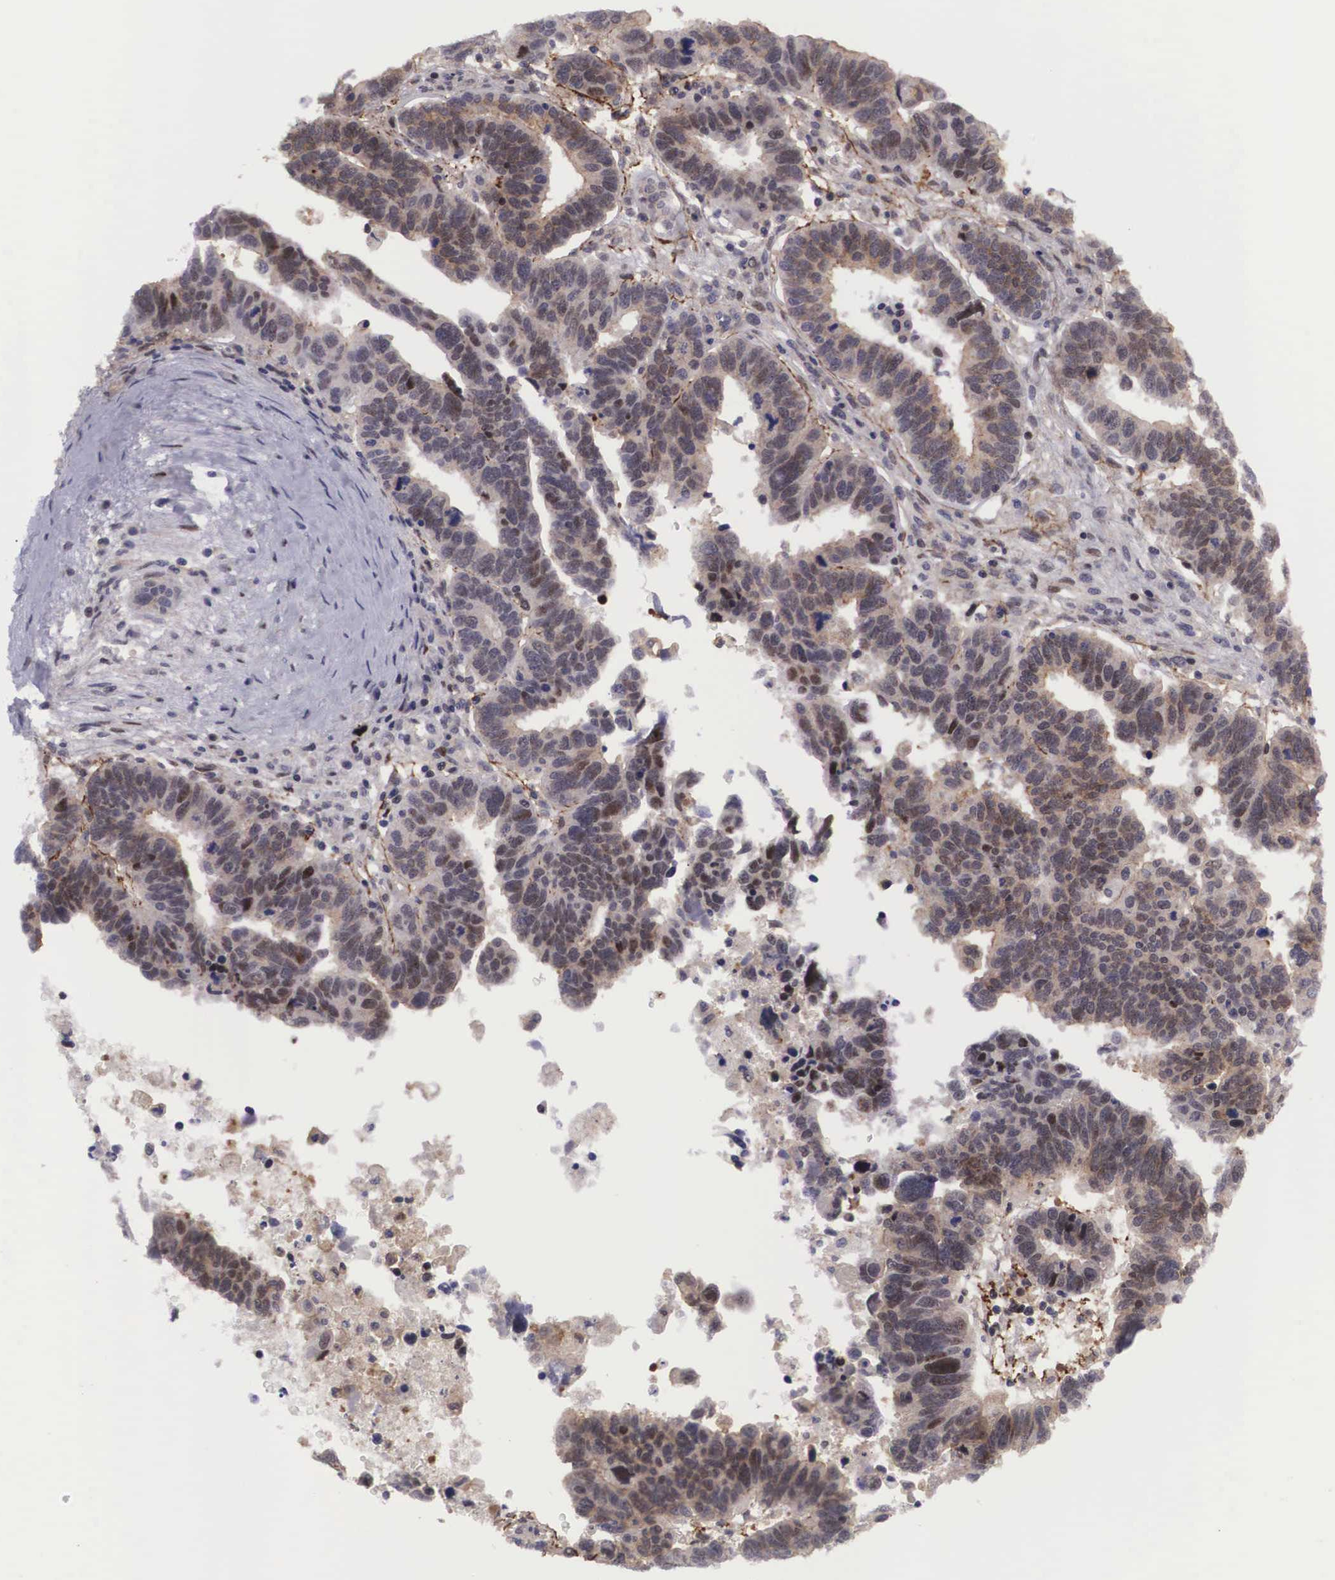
{"staining": {"intensity": "moderate", "quantity": ">75%", "location": "cytoplasmic/membranous,nuclear"}, "tissue": "ovarian cancer", "cell_type": "Tumor cells", "image_type": "cancer", "snomed": [{"axis": "morphology", "description": "Carcinoma, endometroid"}, {"axis": "morphology", "description": "Cystadenocarcinoma, serous, NOS"}, {"axis": "topography", "description": "Ovary"}], "caption": "Moderate cytoplasmic/membranous and nuclear staining for a protein is present in approximately >75% of tumor cells of serous cystadenocarcinoma (ovarian) using IHC.", "gene": "EMID1", "patient": {"sex": "female", "age": 45}}